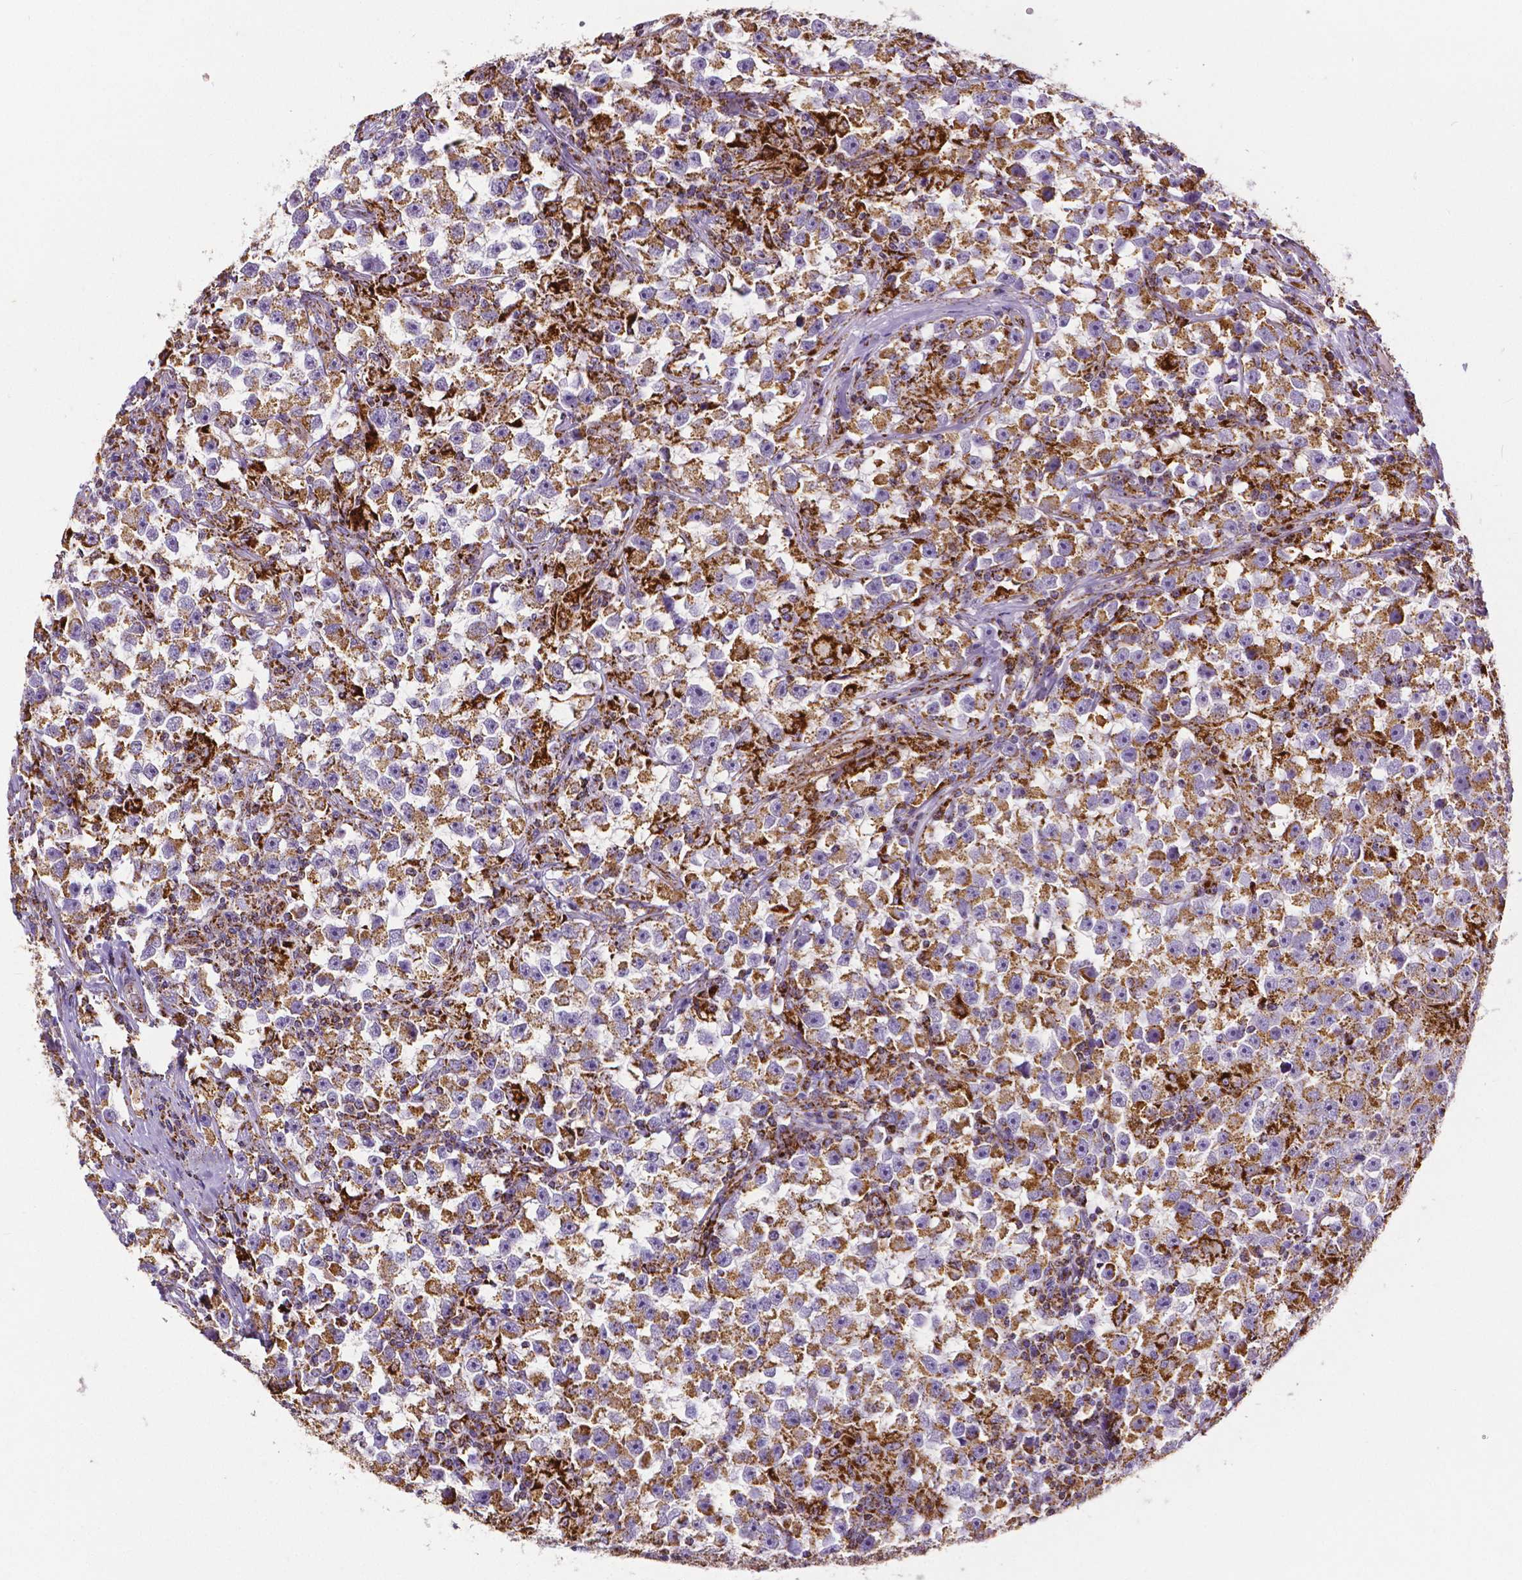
{"staining": {"intensity": "moderate", "quantity": ">75%", "location": "cytoplasmic/membranous"}, "tissue": "testis cancer", "cell_type": "Tumor cells", "image_type": "cancer", "snomed": [{"axis": "morphology", "description": "Seminoma, NOS"}, {"axis": "topography", "description": "Testis"}], "caption": "Human testis cancer (seminoma) stained for a protein (brown) exhibits moderate cytoplasmic/membranous positive staining in approximately >75% of tumor cells.", "gene": "MACC1", "patient": {"sex": "male", "age": 33}}